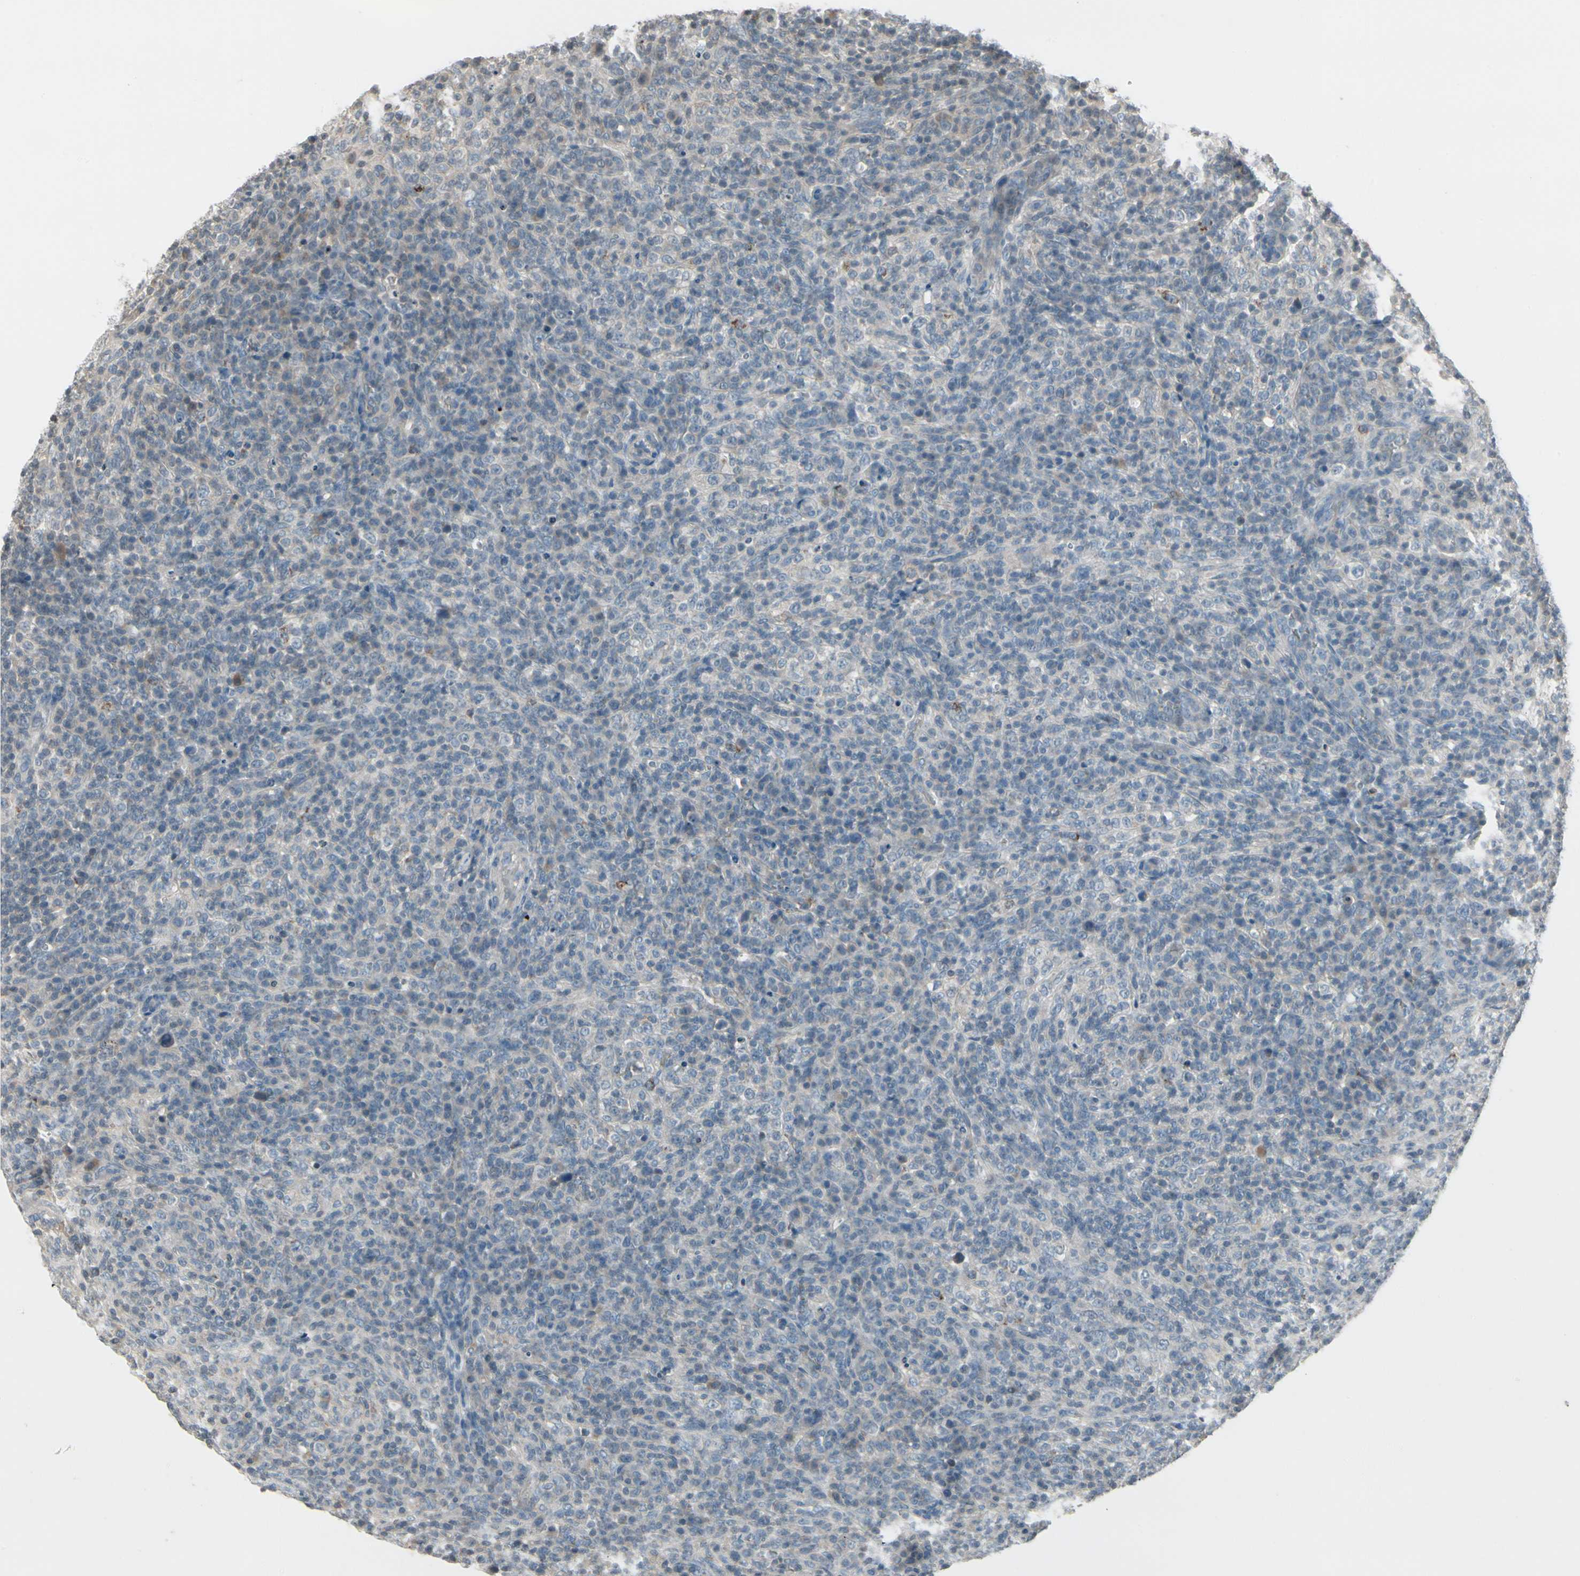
{"staining": {"intensity": "weak", "quantity": "<25%", "location": "cytoplasmic/membranous"}, "tissue": "lymphoma", "cell_type": "Tumor cells", "image_type": "cancer", "snomed": [{"axis": "morphology", "description": "Malignant lymphoma, non-Hodgkin's type, High grade"}, {"axis": "topography", "description": "Lymph node"}], "caption": "Tumor cells are negative for protein expression in human lymphoma.", "gene": "ARG2", "patient": {"sex": "female", "age": 76}}